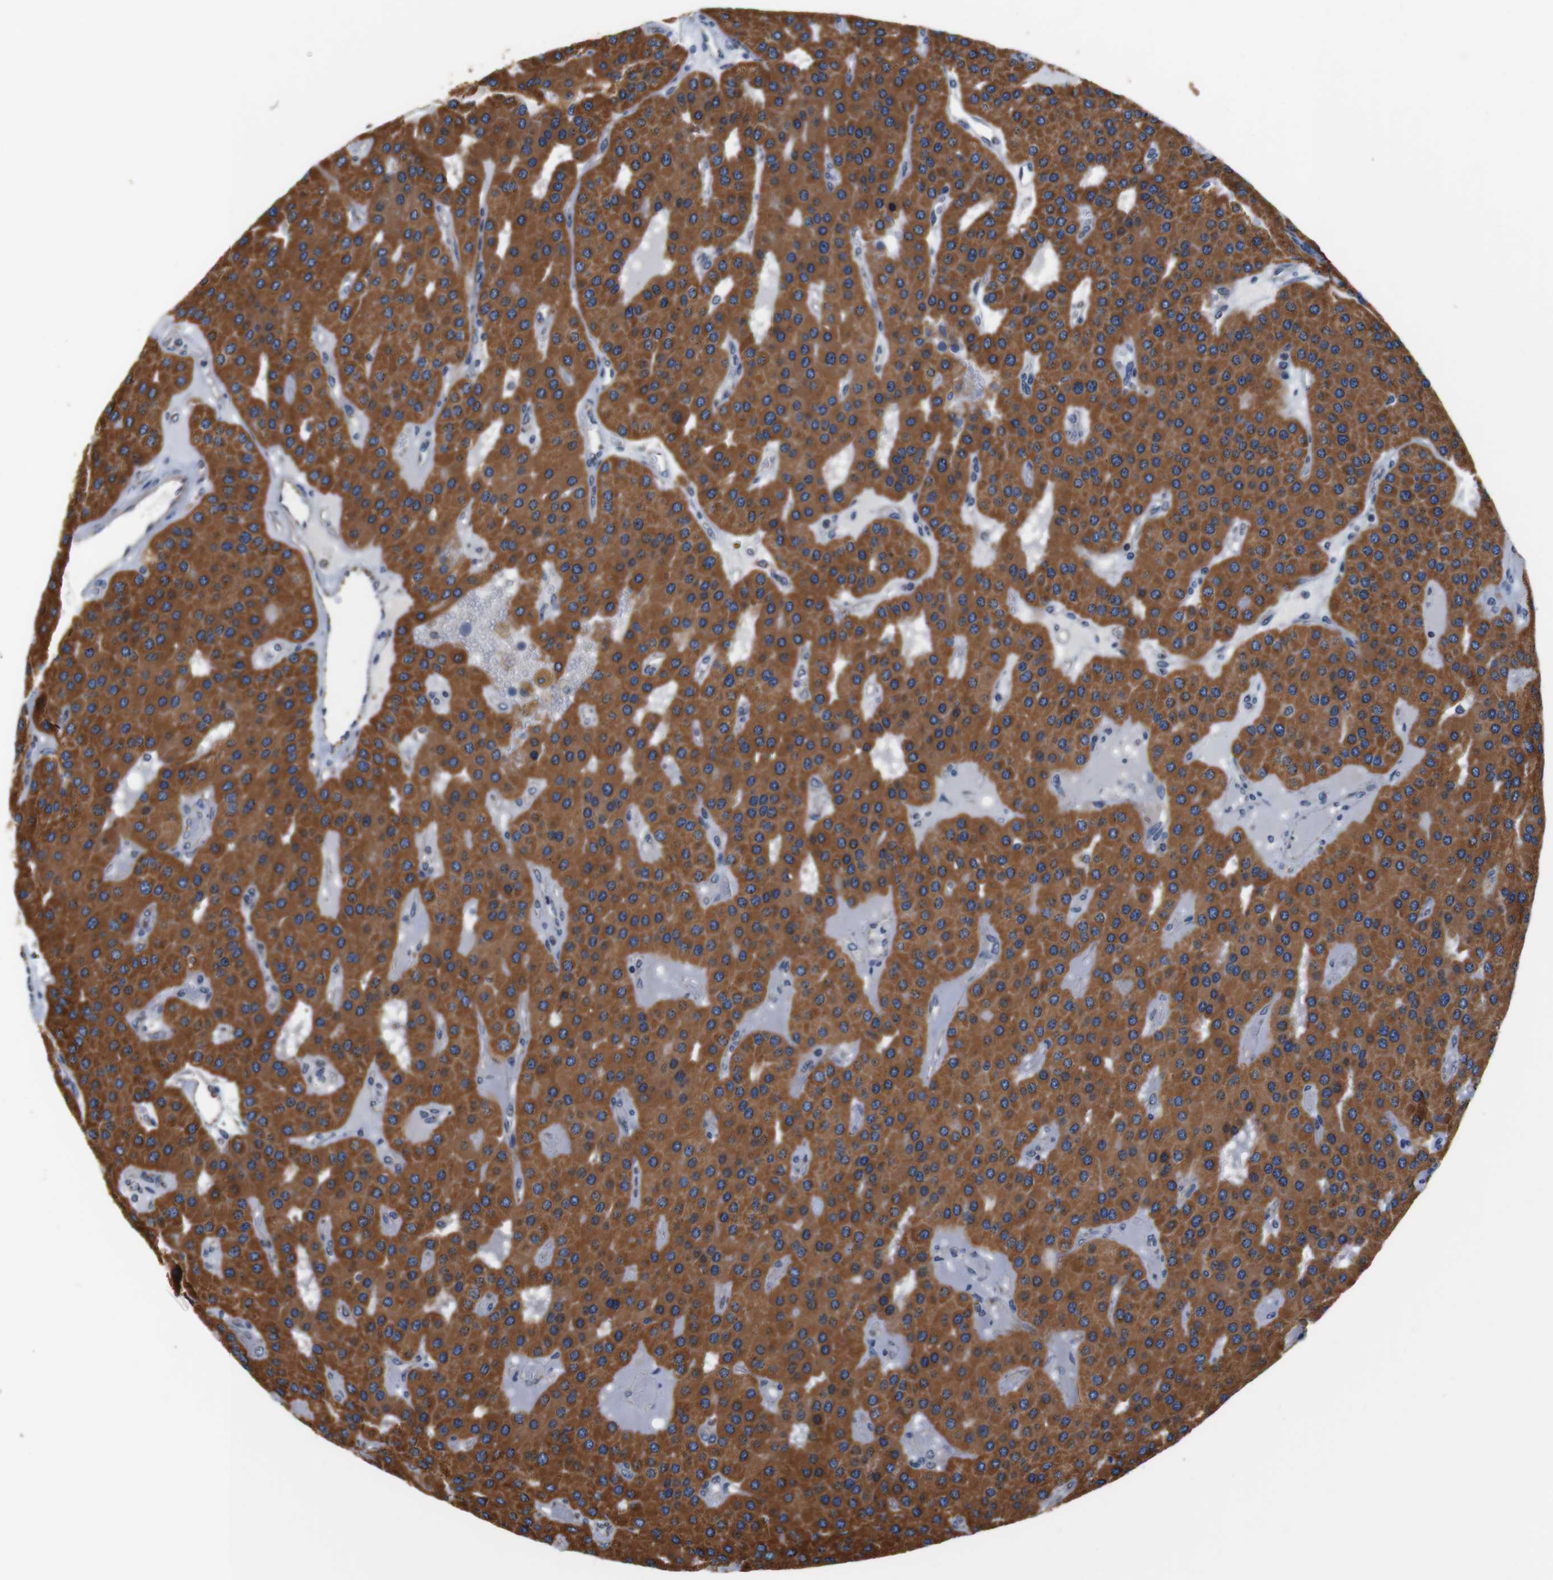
{"staining": {"intensity": "strong", "quantity": ">75%", "location": "cytoplasmic/membranous"}, "tissue": "parathyroid gland", "cell_type": "Glandular cells", "image_type": "normal", "snomed": [{"axis": "morphology", "description": "Normal tissue, NOS"}, {"axis": "morphology", "description": "Adenoma, NOS"}, {"axis": "topography", "description": "Parathyroid gland"}], "caption": "Protein expression analysis of unremarkable human parathyroid gland reveals strong cytoplasmic/membranous expression in about >75% of glandular cells.", "gene": "LRP4", "patient": {"sex": "female", "age": 86}}